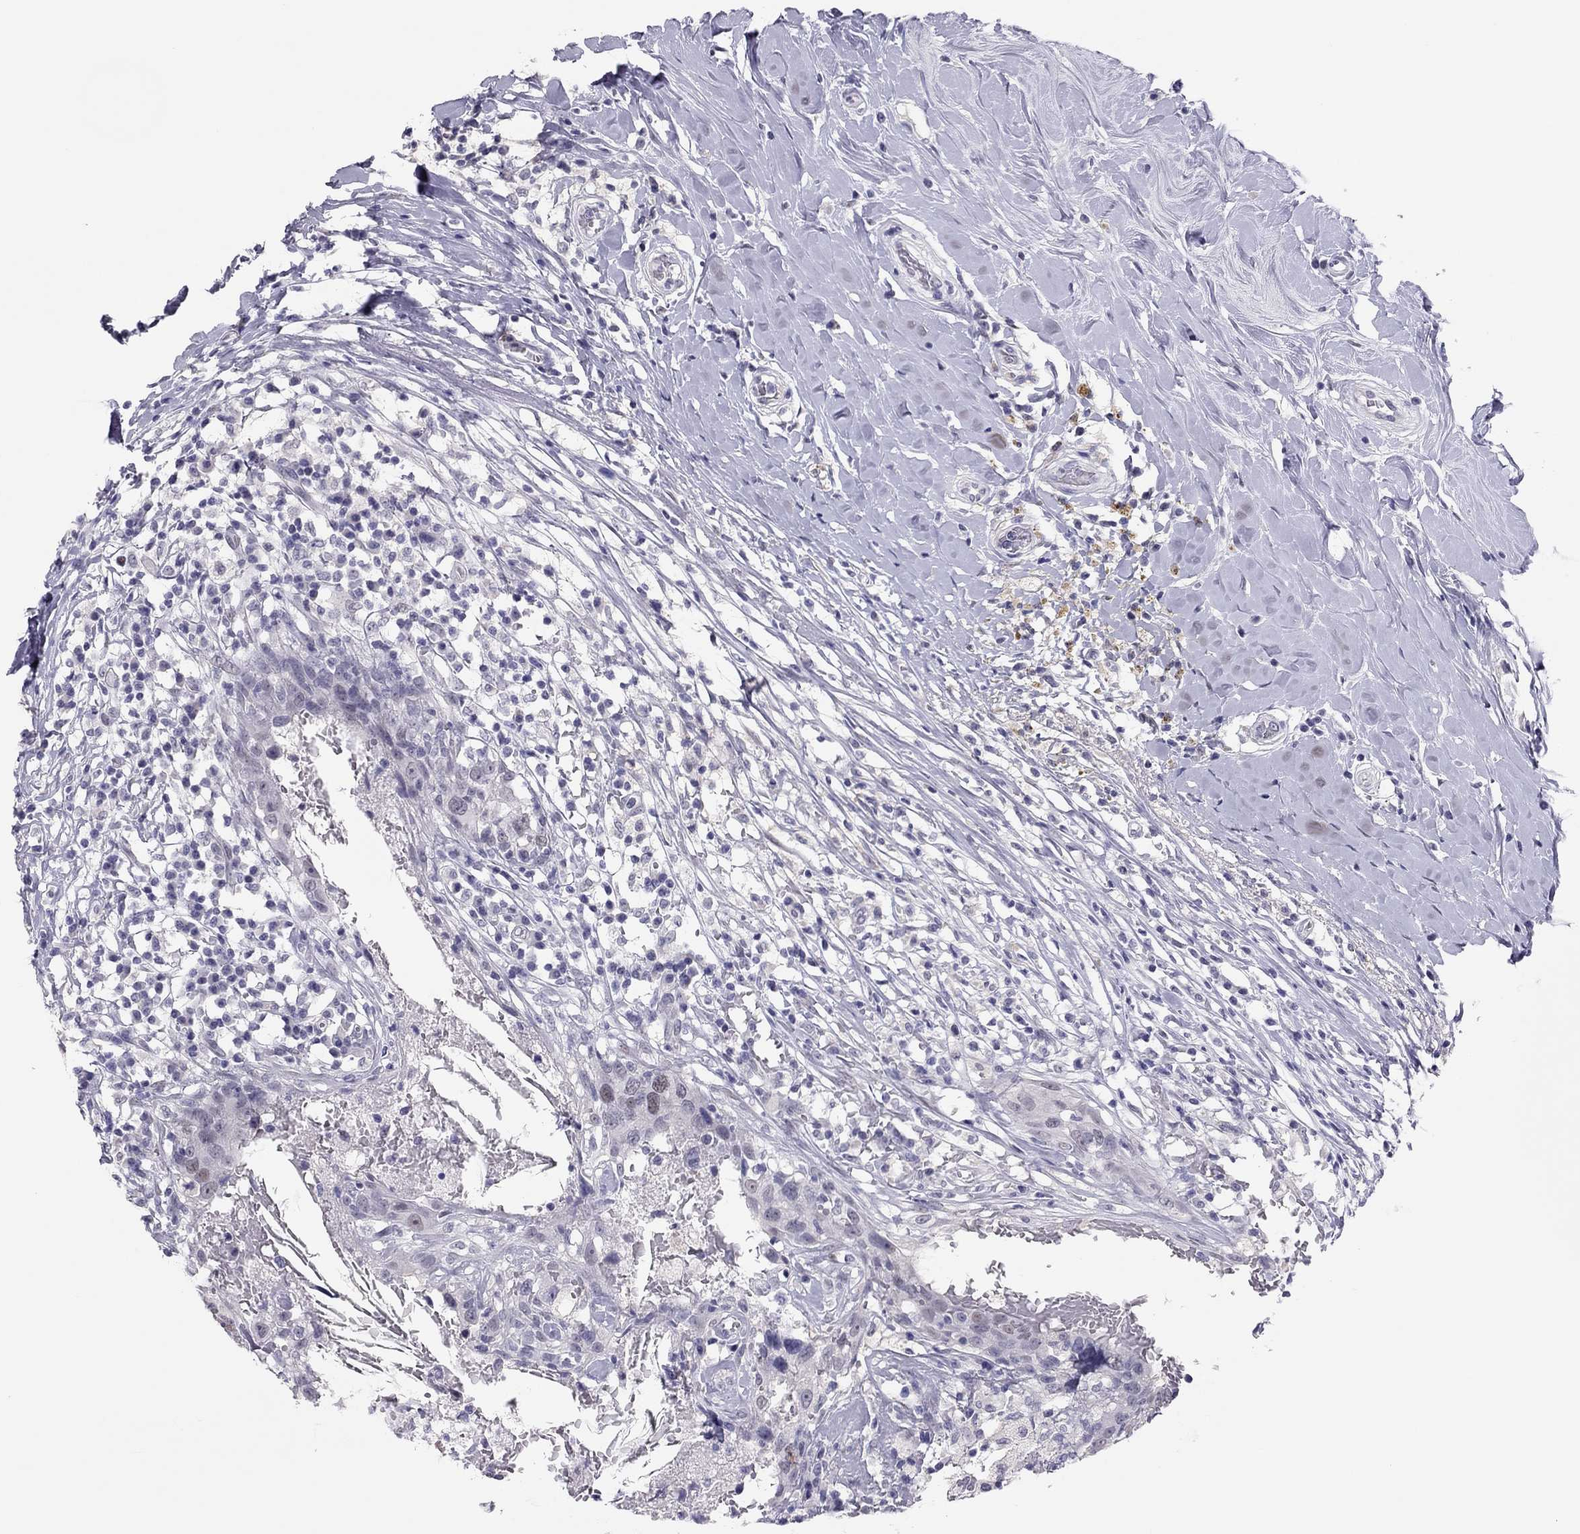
{"staining": {"intensity": "negative", "quantity": "none", "location": "none"}, "tissue": "breast cancer", "cell_type": "Tumor cells", "image_type": "cancer", "snomed": [{"axis": "morphology", "description": "Duct carcinoma"}, {"axis": "topography", "description": "Breast"}], "caption": "High power microscopy photomicrograph of an IHC micrograph of breast cancer (infiltrating ductal carcinoma), revealing no significant staining in tumor cells.", "gene": "PHOX2A", "patient": {"sex": "female", "age": 27}}